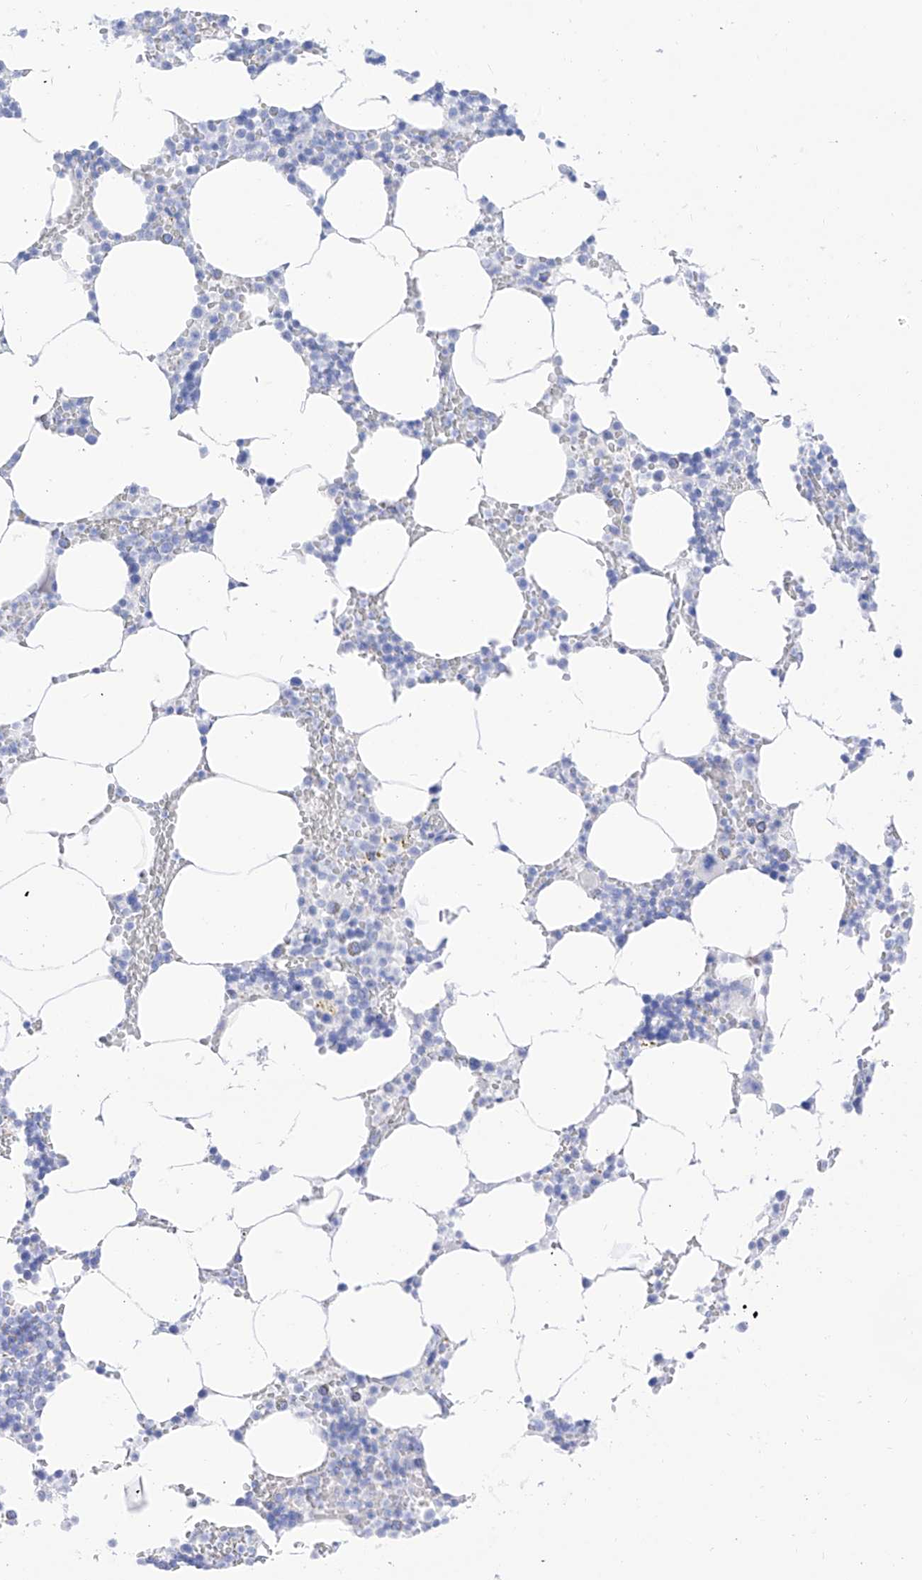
{"staining": {"intensity": "negative", "quantity": "none", "location": "none"}, "tissue": "bone marrow", "cell_type": "Hematopoietic cells", "image_type": "normal", "snomed": [{"axis": "morphology", "description": "Normal tissue, NOS"}, {"axis": "topography", "description": "Bone marrow"}], "caption": "This is an immunohistochemistry (IHC) histopathology image of unremarkable bone marrow. There is no staining in hematopoietic cells.", "gene": "TRPC7", "patient": {"sex": "male", "age": 70}}